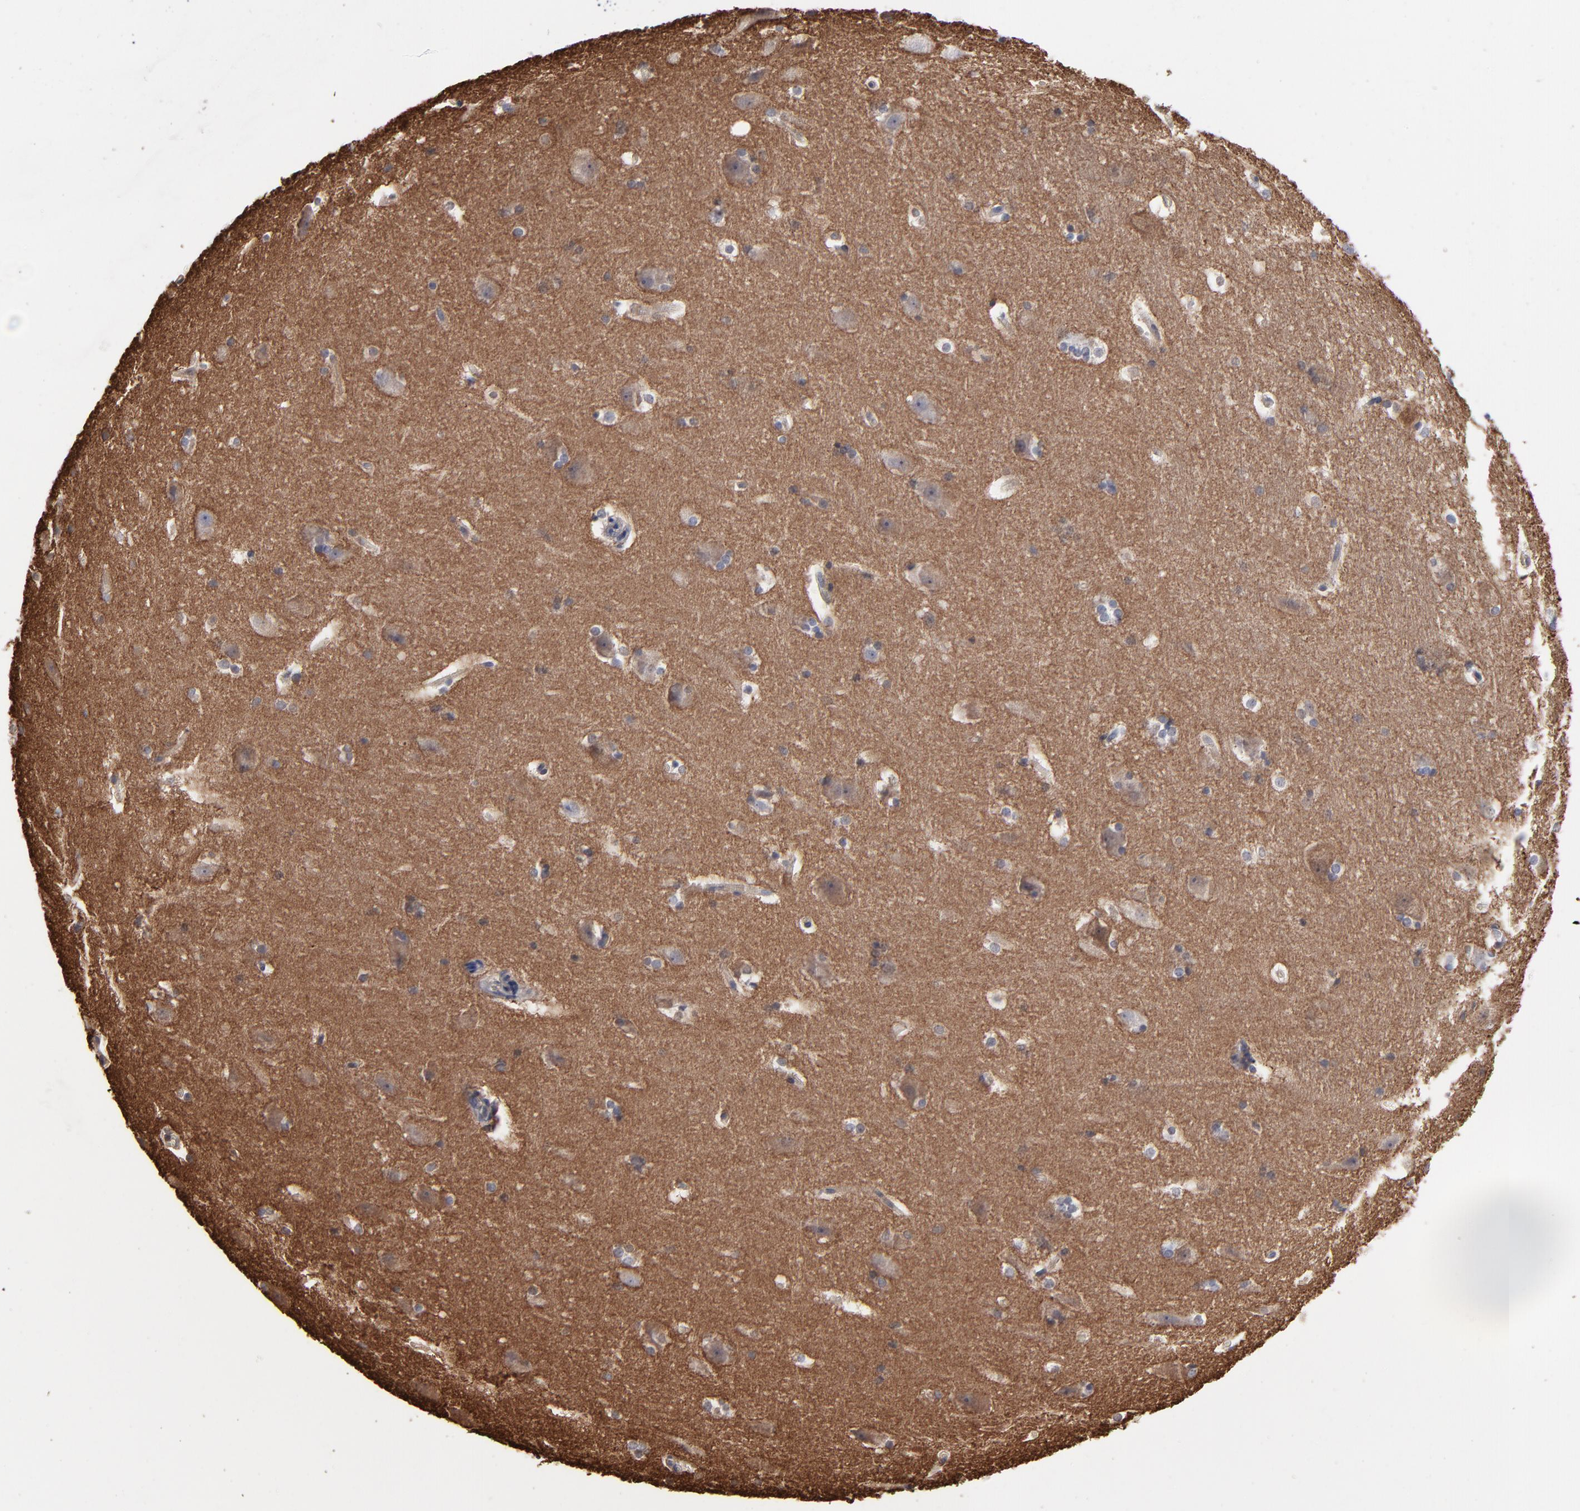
{"staining": {"intensity": "weak", "quantity": ">75%", "location": "cytoplasmic/membranous"}, "tissue": "hippocampus", "cell_type": "Glial cells", "image_type": "normal", "snomed": [{"axis": "morphology", "description": "Normal tissue, NOS"}, {"axis": "topography", "description": "Hippocampus"}], "caption": "Immunohistochemistry micrograph of normal hippocampus: hippocampus stained using IHC reveals low levels of weak protein expression localized specifically in the cytoplasmic/membranous of glial cells, appearing as a cytoplasmic/membranous brown color.", "gene": "MAP2K1", "patient": {"sex": "female", "age": 19}}